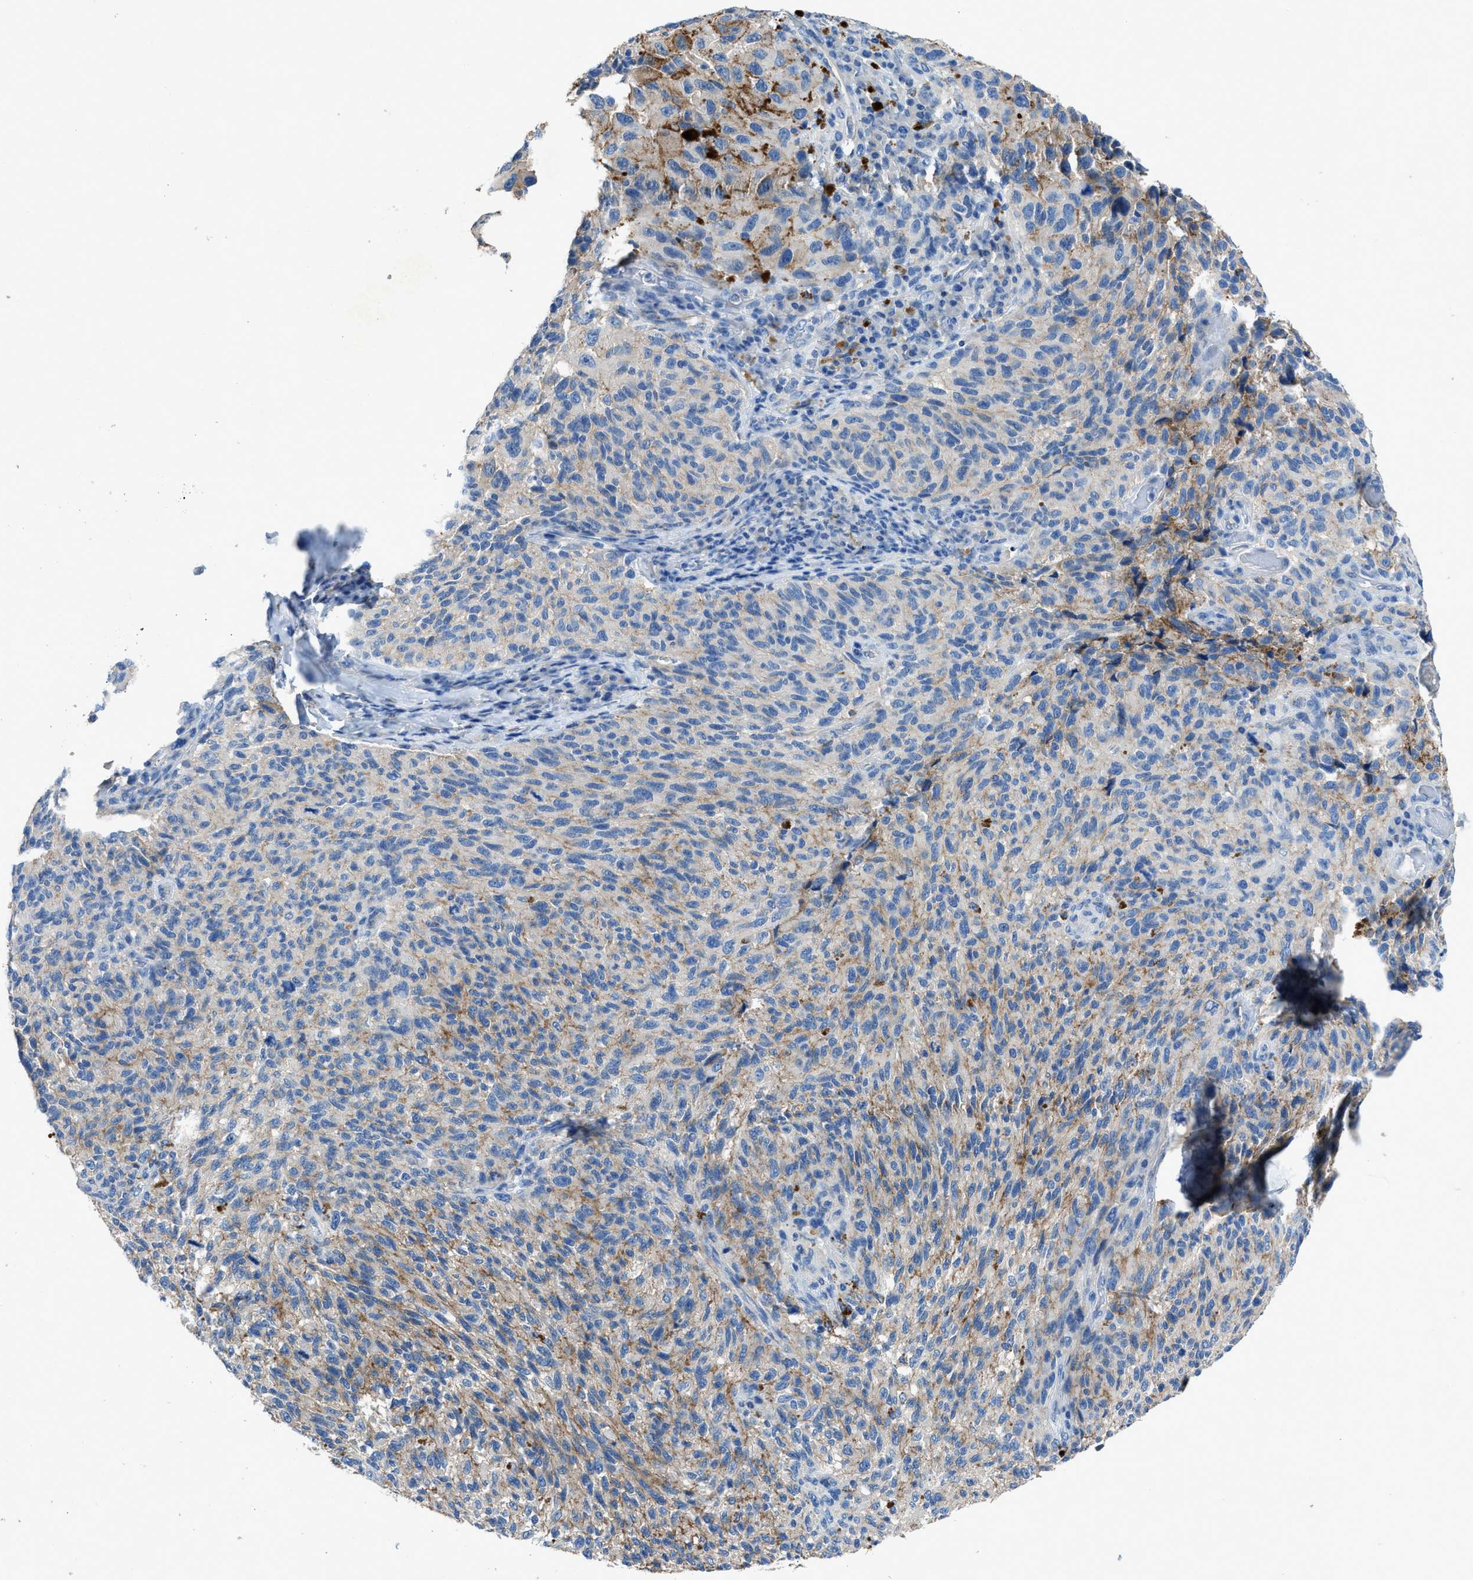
{"staining": {"intensity": "weak", "quantity": "25%-75%", "location": "cytoplasmic/membranous"}, "tissue": "melanoma", "cell_type": "Tumor cells", "image_type": "cancer", "snomed": [{"axis": "morphology", "description": "Malignant melanoma, NOS"}, {"axis": "topography", "description": "Skin"}], "caption": "About 25%-75% of tumor cells in human melanoma exhibit weak cytoplasmic/membranous protein positivity as visualized by brown immunohistochemical staining.", "gene": "PTGFRN", "patient": {"sex": "female", "age": 73}}